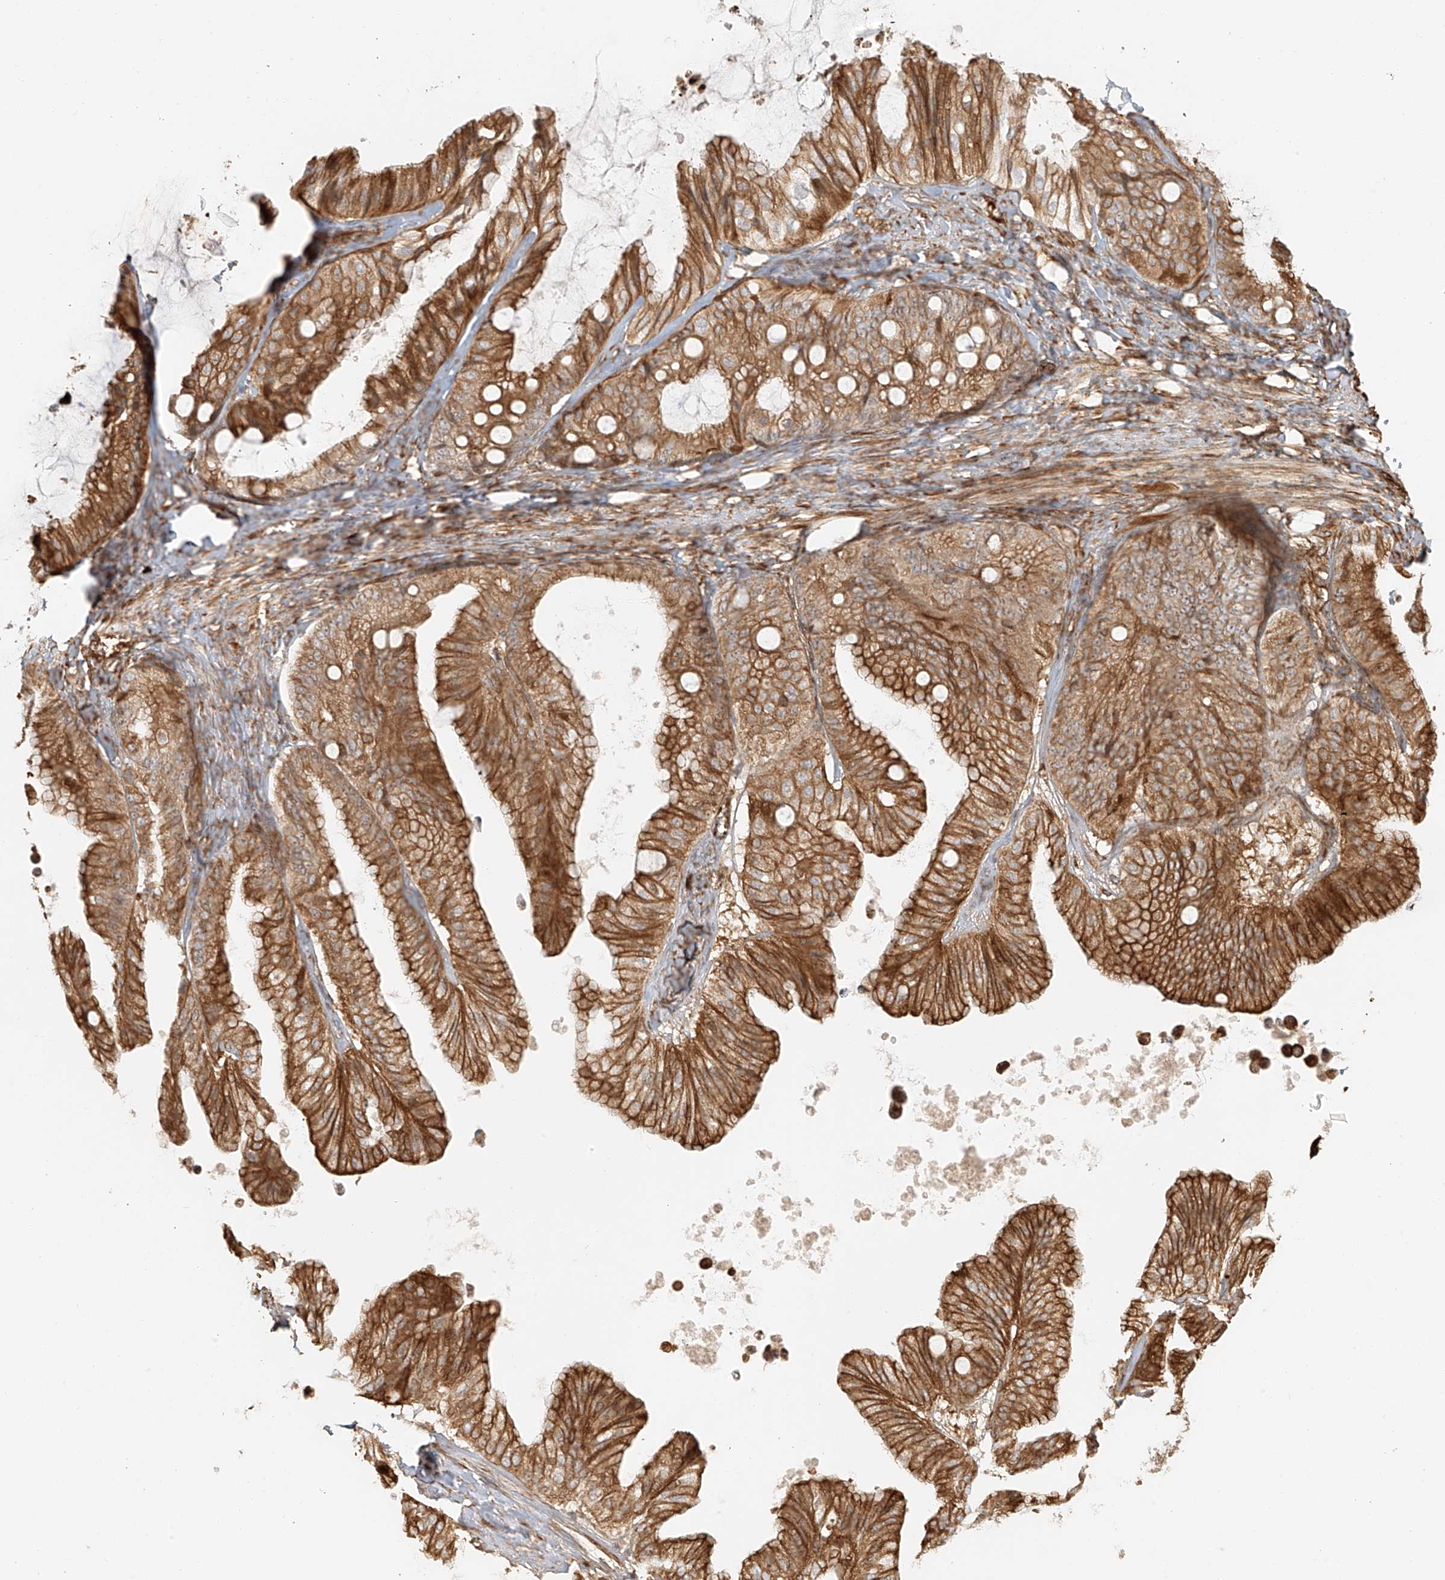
{"staining": {"intensity": "strong", "quantity": ">75%", "location": "cytoplasmic/membranous"}, "tissue": "ovarian cancer", "cell_type": "Tumor cells", "image_type": "cancer", "snomed": [{"axis": "morphology", "description": "Cystadenocarcinoma, mucinous, NOS"}, {"axis": "topography", "description": "Ovary"}], "caption": "The micrograph exhibits immunohistochemical staining of ovarian cancer. There is strong cytoplasmic/membranous positivity is appreciated in approximately >75% of tumor cells. Nuclei are stained in blue.", "gene": "MIPEP", "patient": {"sex": "female", "age": 71}}